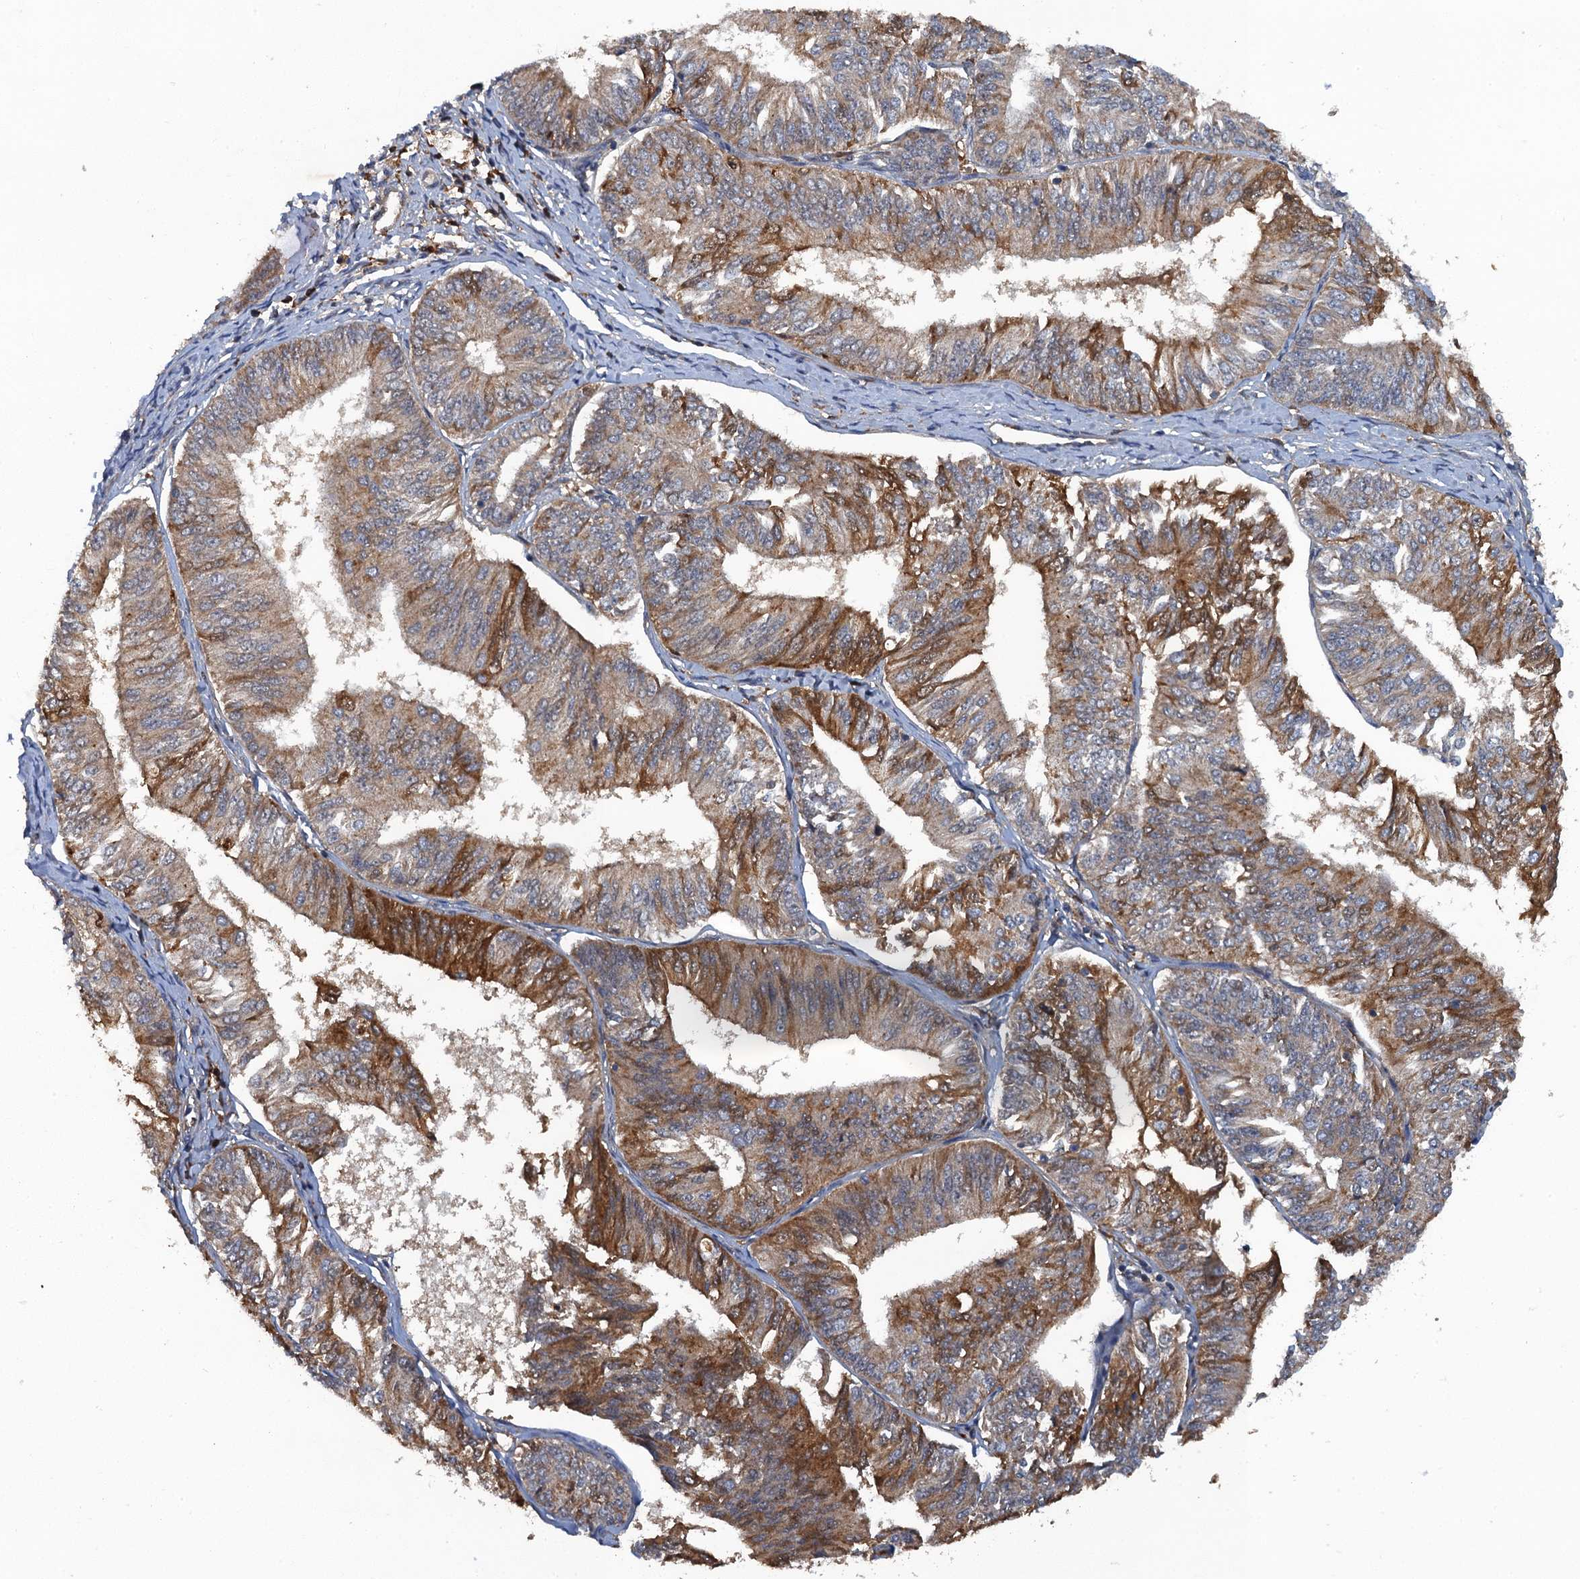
{"staining": {"intensity": "moderate", "quantity": "25%-75%", "location": "cytoplasmic/membranous"}, "tissue": "endometrial cancer", "cell_type": "Tumor cells", "image_type": "cancer", "snomed": [{"axis": "morphology", "description": "Adenocarcinoma, NOS"}, {"axis": "topography", "description": "Endometrium"}], "caption": "Immunohistochemical staining of human endometrial cancer shows medium levels of moderate cytoplasmic/membranous protein staining in about 25%-75% of tumor cells. (DAB = brown stain, brightfield microscopy at high magnification).", "gene": "HAPLN3", "patient": {"sex": "female", "age": 58}}